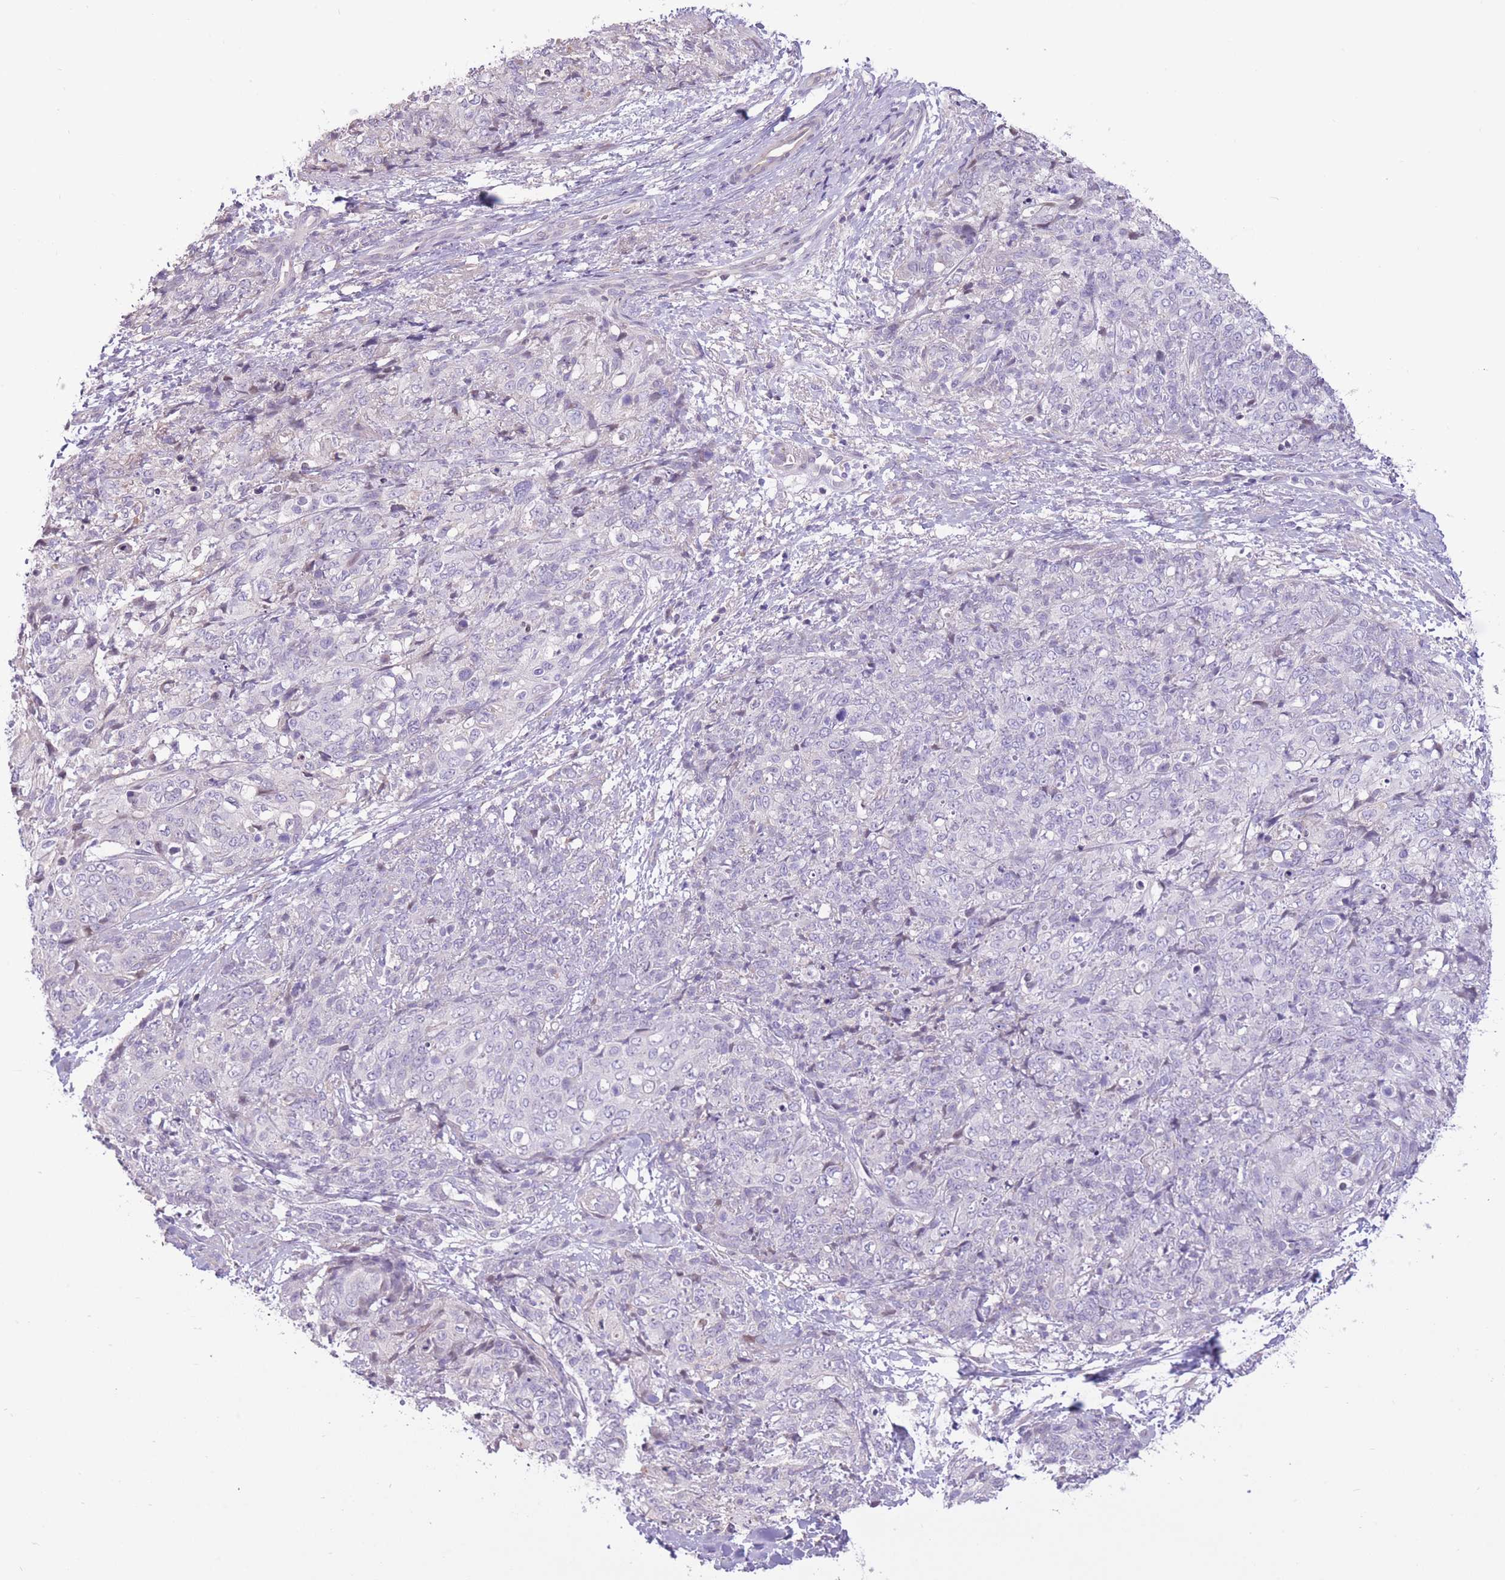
{"staining": {"intensity": "negative", "quantity": "none", "location": "none"}, "tissue": "skin cancer", "cell_type": "Tumor cells", "image_type": "cancer", "snomed": [{"axis": "morphology", "description": "Squamous cell carcinoma, NOS"}, {"axis": "topography", "description": "Skin"}, {"axis": "topography", "description": "Vulva"}], "caption": "IHC photomicrograph of skin cancer stained for a protein (brown), which exhibits no positivity in tumor cells.", "gene": "WDR70", "patient": {"sex": "female", "age": 85}}